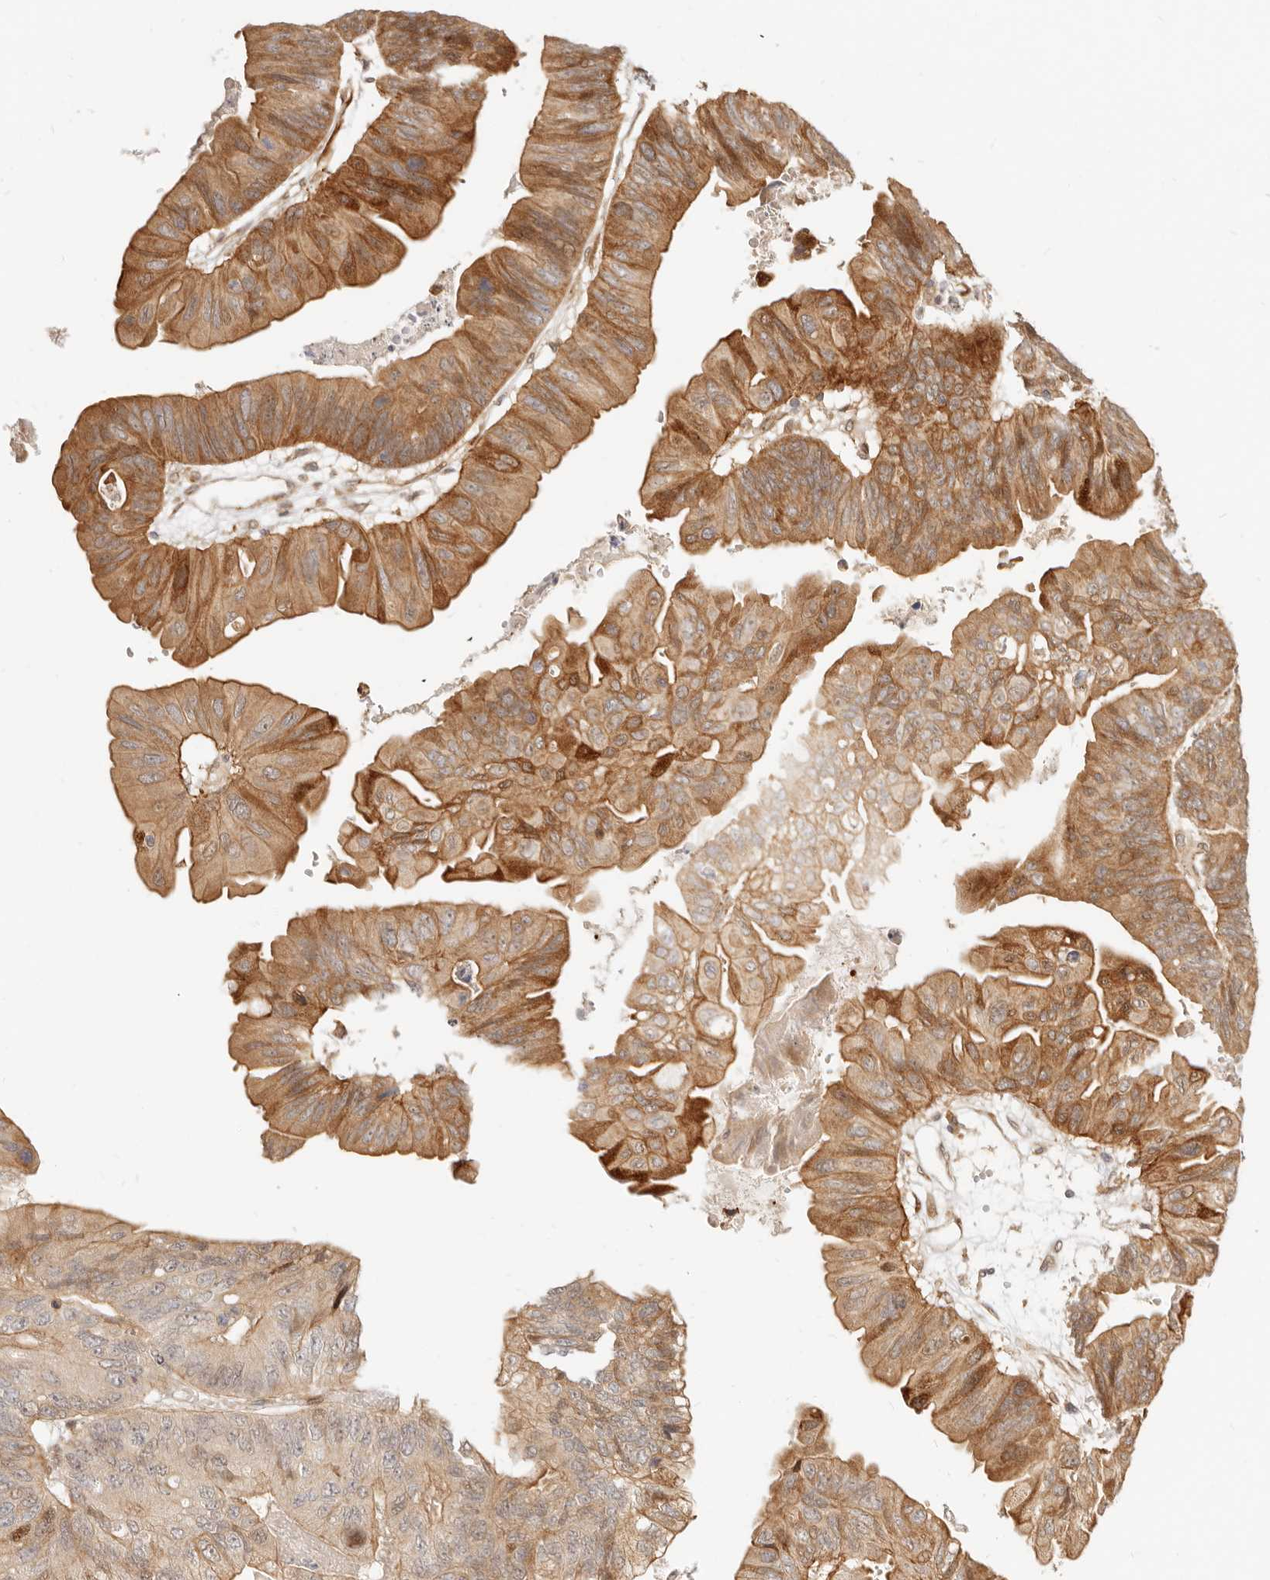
{"staining": {"intensity": "moderate", "quantity": ">75%", "location": "cytoplasmic/membranous"}, "tissue": "ovarian cancer", "cell_type": "Tumor cells", "image_type": "cancer", "snomed": [{"axis": "morphology", "description": "Cystadenocarcinoma, mucinous, NOS"}, {"axis": "topography", "description": "Ovary"}], "caption": "Tumor cells display medium levels of moderate cytoplasmic/membranous staining in approximately >75% of cells in ovarian mucinous cystadenocarcinoma.", "gene": "TUFT1", "patient": {"sex": "female", "age": 61}}